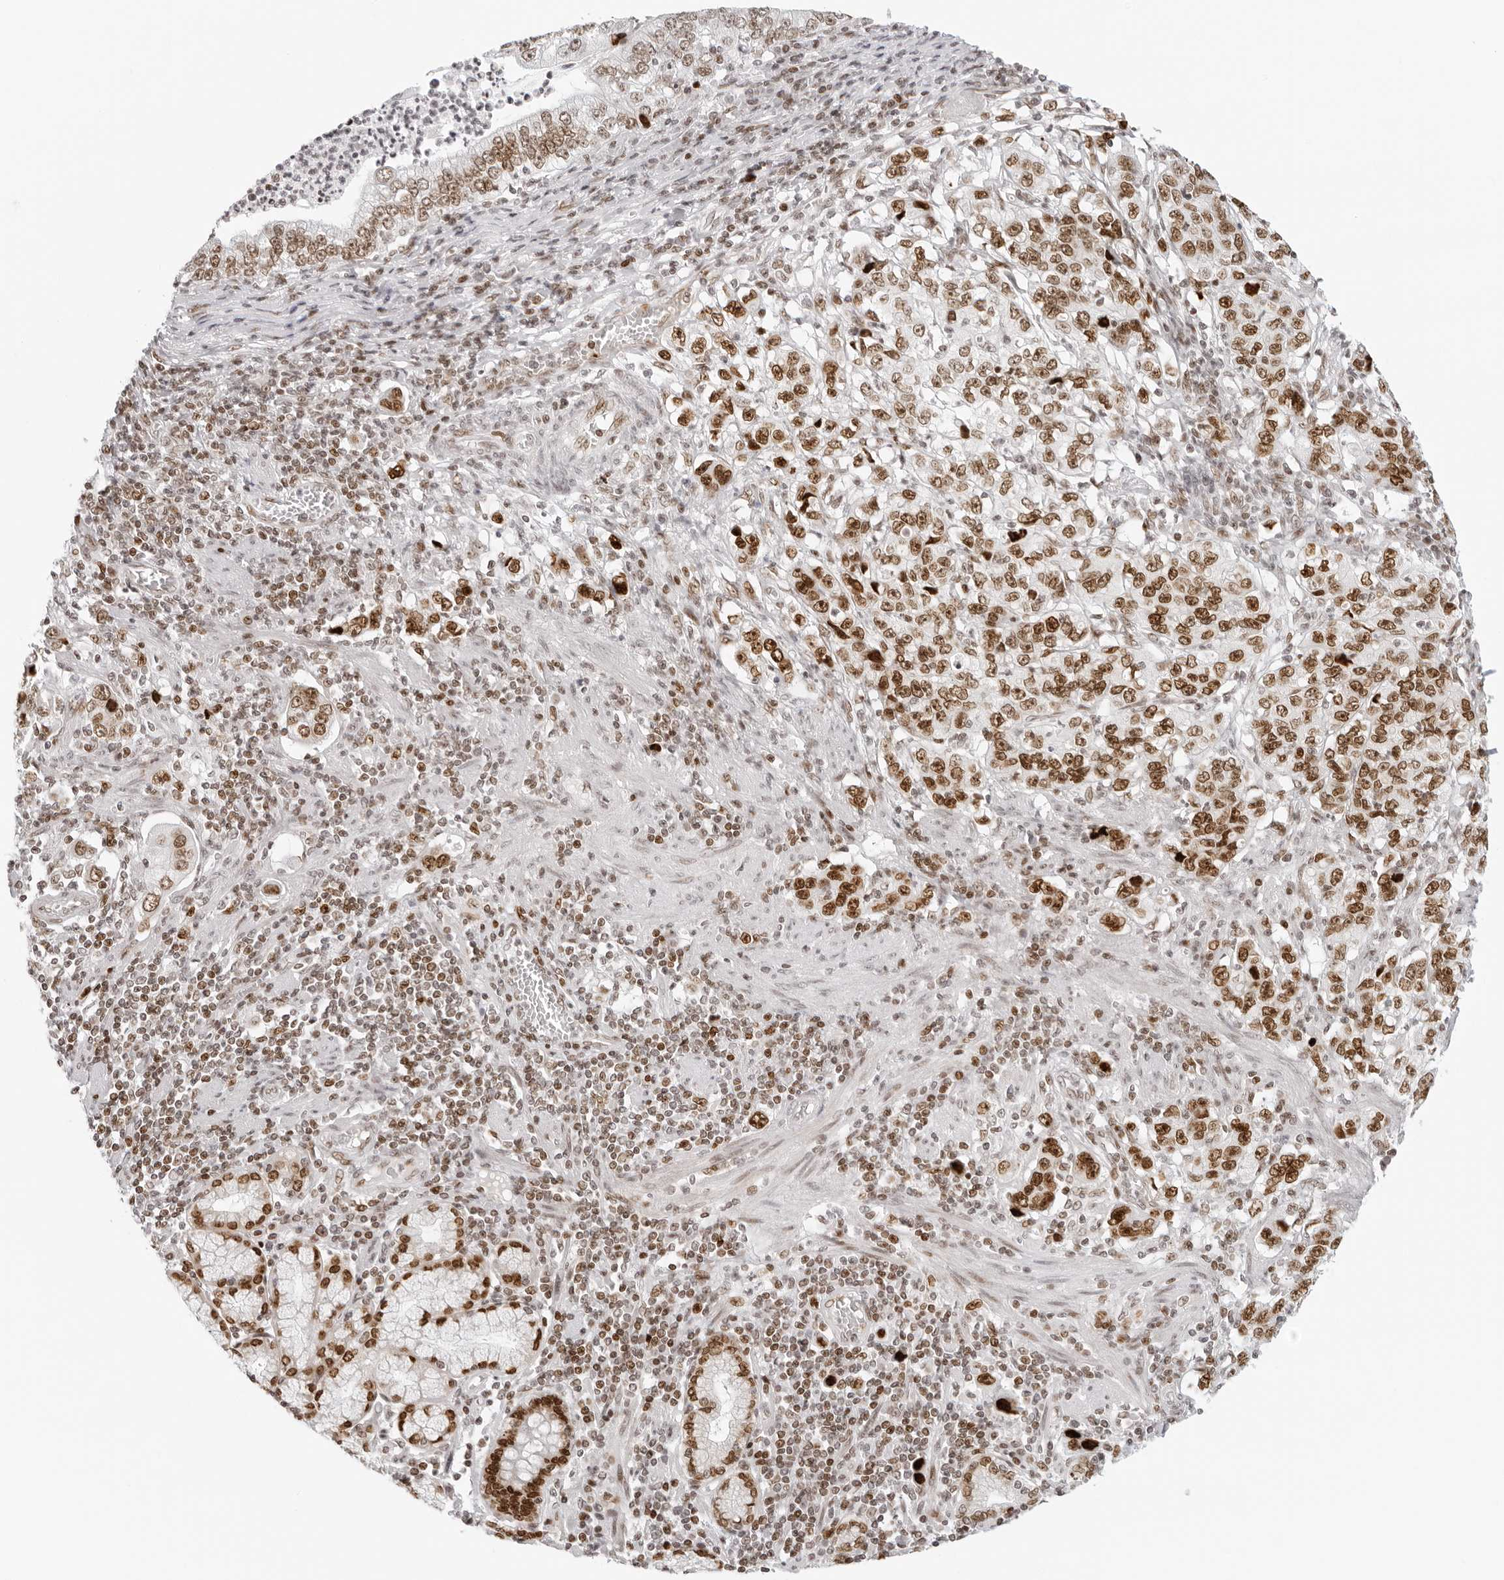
{"staining": {"intensity": "strong", "quantity": "25%-75%", "location": "nuclear"}, "tissue": "stomach cancer", "cell_type": "Tumor cells", "image_type": "cancer", "snomed": [{"axis": "morphology", "description": "Adenocarcinoma, NOS"}, {"axis": "topography", "description": "Stomach, lower"}], "caption": "Immunohistochemical staining of human stomach cancer demonstrates high levels of strong nuclear positivity in about 25%-75% of tumor cells.", "gene": "RCC1", "patient": {"sex": "female", "age": 72}}